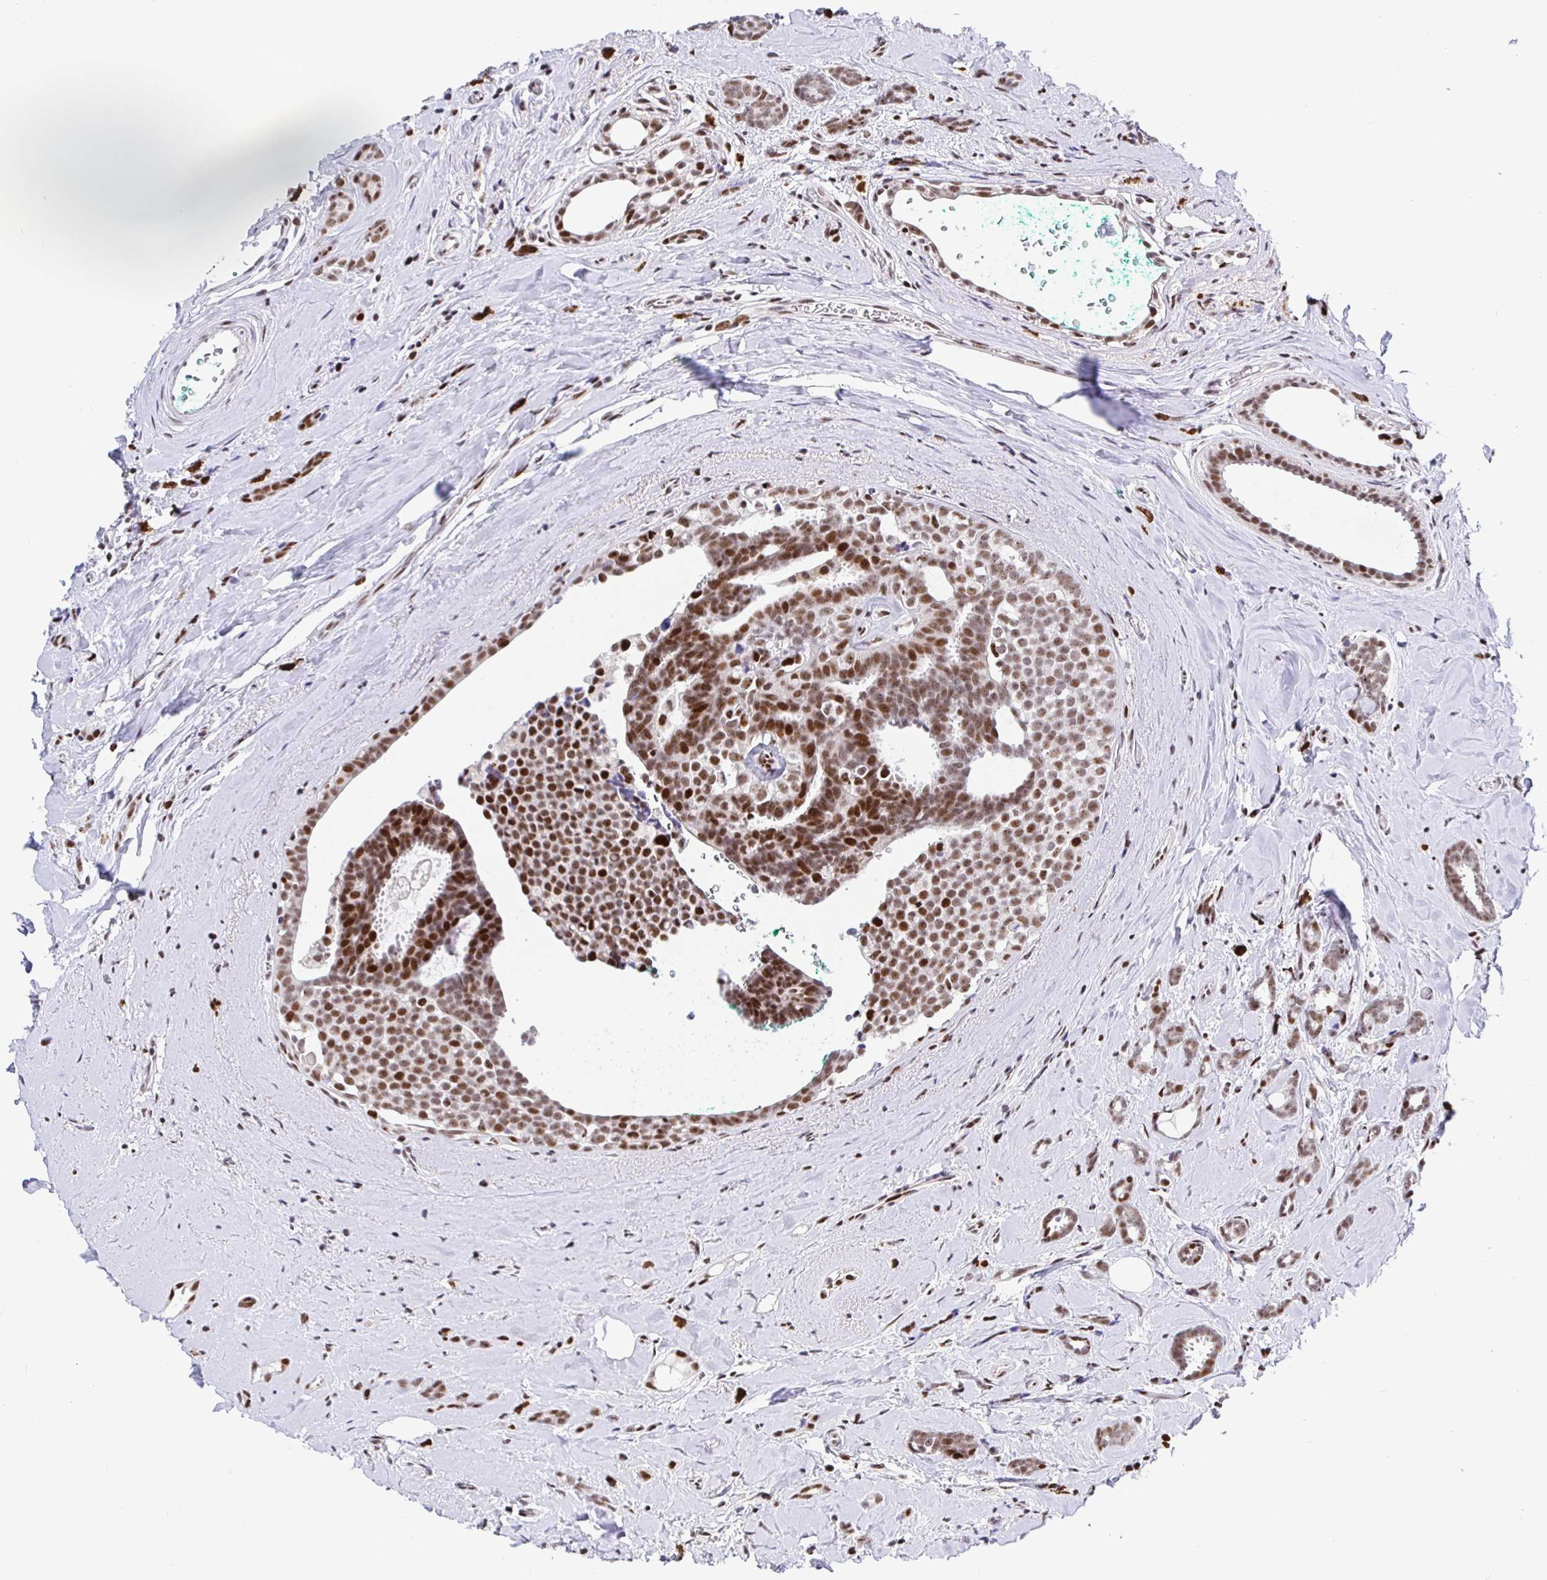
{"staining": {"intensity": "moderate", "quantity": ">75%", "location": "nuclear"}, "tissue": "breast cancer", "cell_type": "Tumor cells", "image_type": "cancer", "snomed": [{"axis": "morphology", "description": "Intraductal carcinoma, in situ"}, {"axis": "morphology", "description": "Duct carcinoma"}, {"axis": "morphology", "description": "Lobular carcinoma, in situ"}, {"axis": "topography", "description": "Breast"}], "caption": "Moderate nuclear protein staining is seen in about >75% of tumor cells in intraductal carcinoma,  in situ (breast).", "gene": "SETD5", "patient": {"sex": "female", "age": 44}}